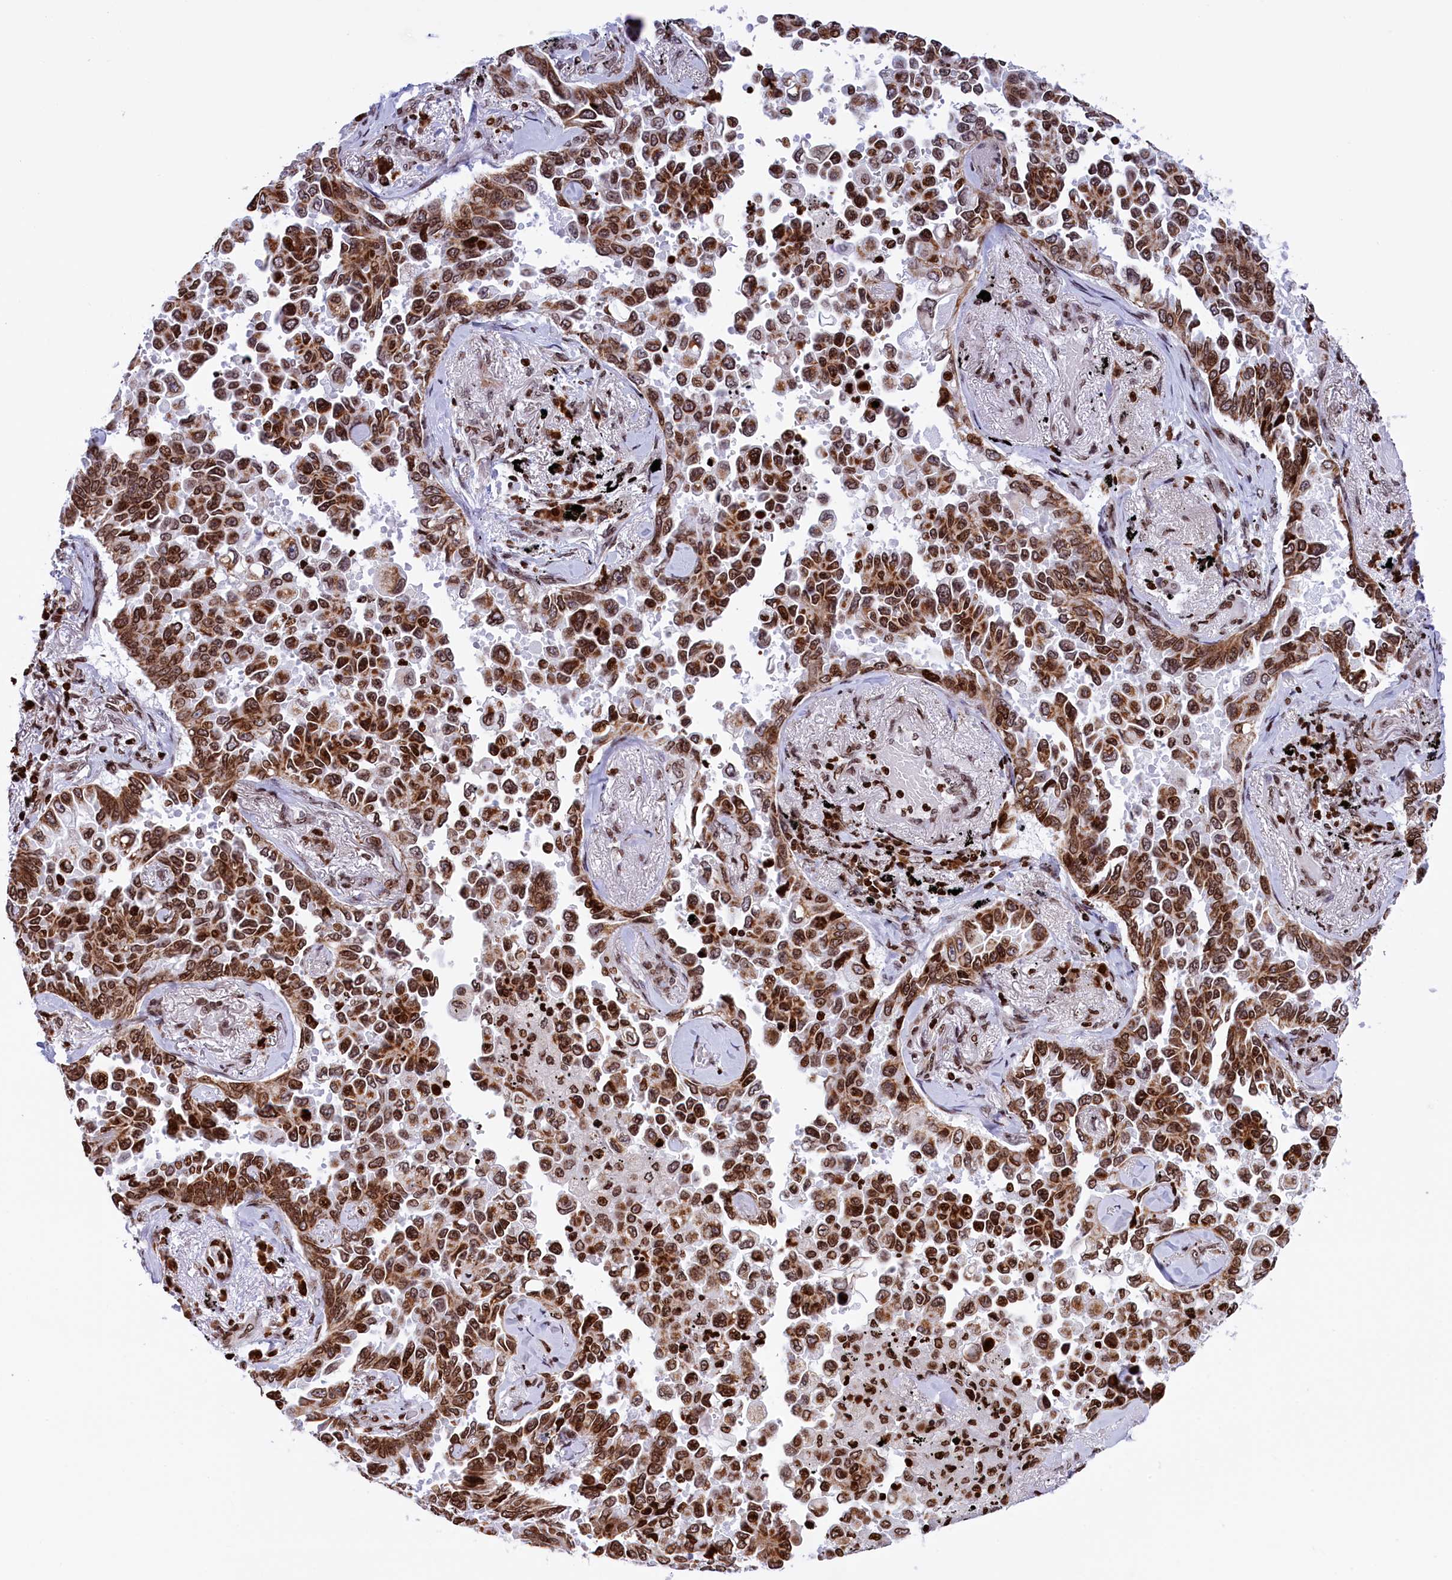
{"staining": {"intensity": "moderate", "quantity": ">75%", "location": "cytoplasmic/membranous,nuclear"}, "tissue": "lung cancer", "cell_type": "Tumor cells", "image_type": "cancer", "snomed": [{"axis": "morphology", "description": "Adenocarcinoma, NOS"}, {"axis": "topography", "description": "Lung"}], "caption": "Protein staining of lung adenocarcinoma tissue demonstrates moderate cytoplasmic/membranous and nuclear staining in approximately >75% of tumor cells. (brown staining indicates protein expression, while blue staining denotes nuclei).", "gene": "TIMM29", "patient": {"sex": "female", "age": 67}}